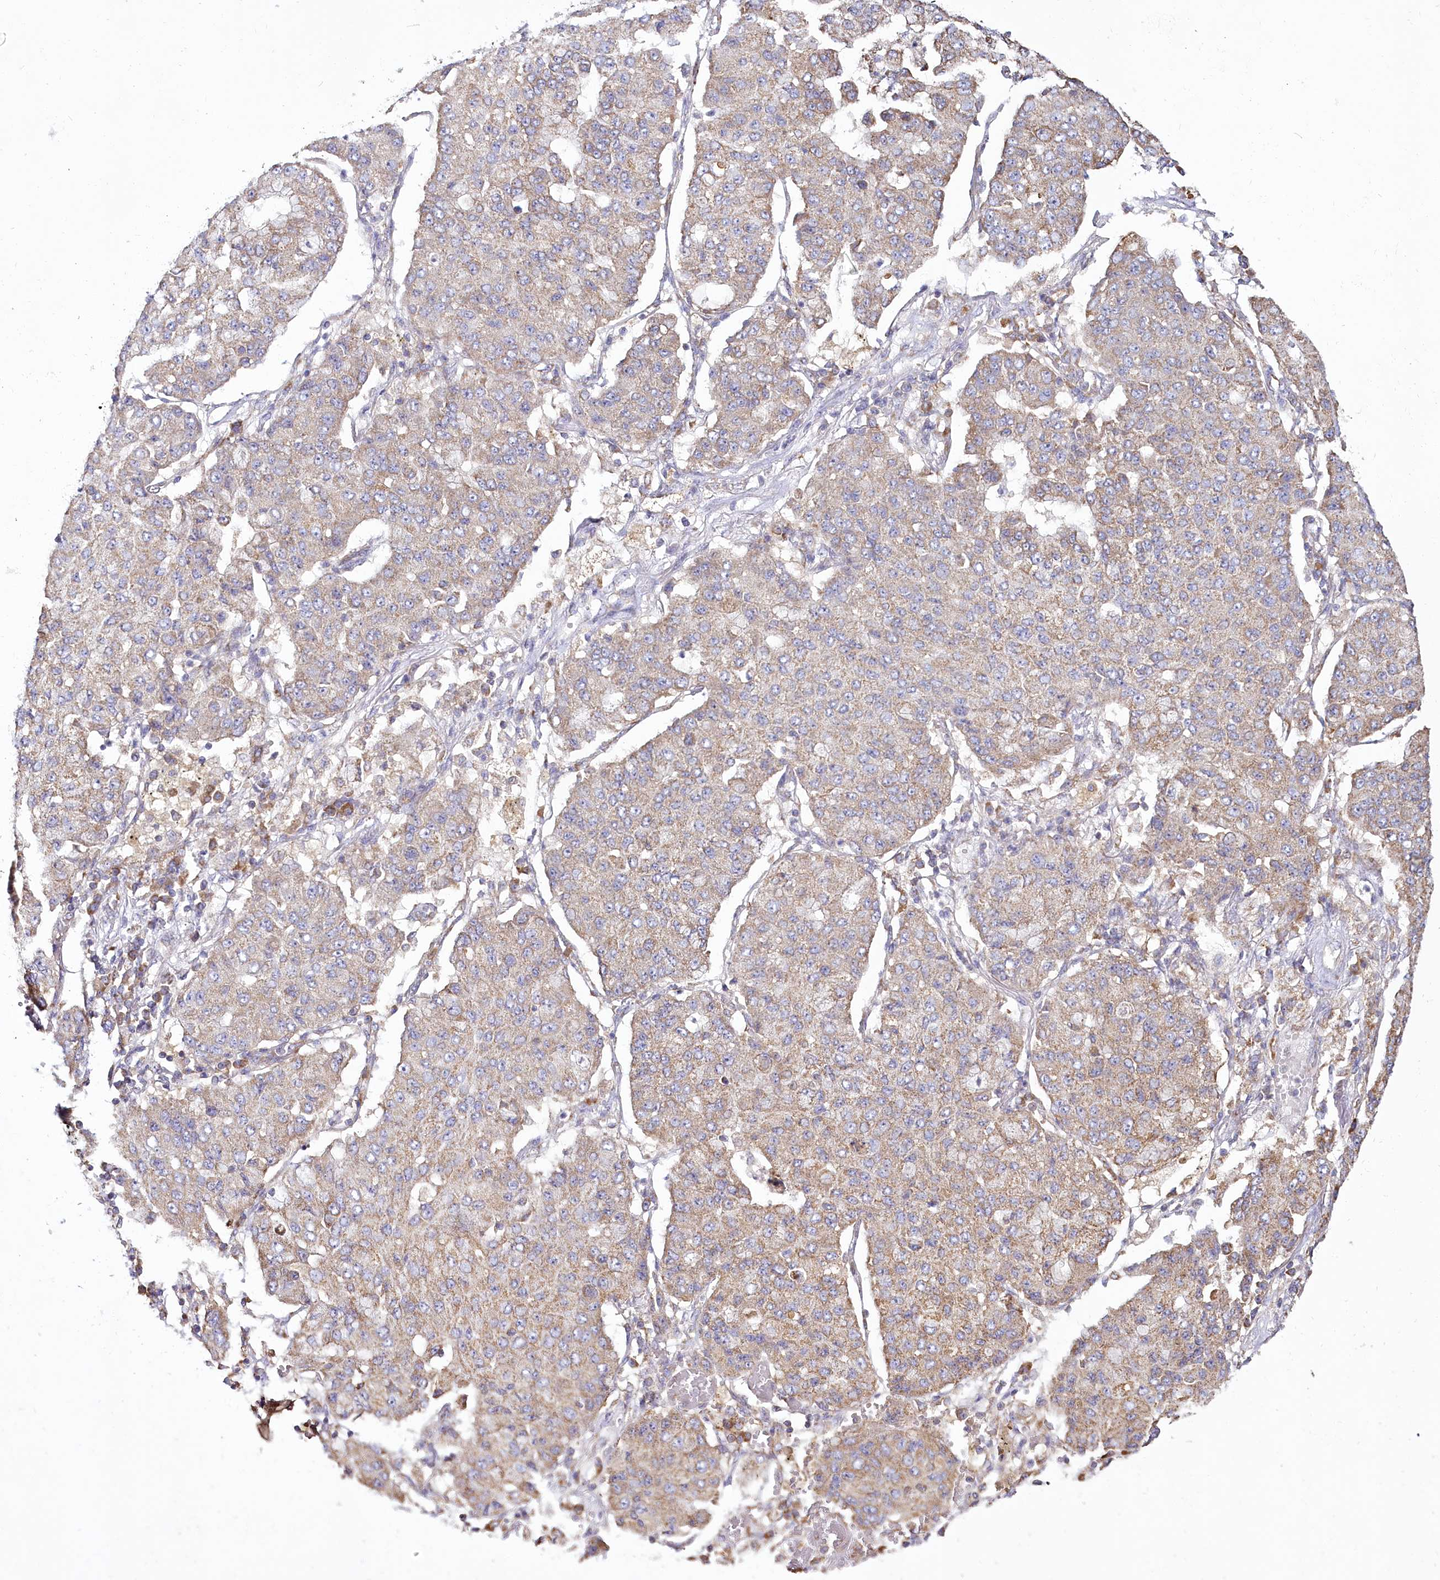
{"staining": {"intensity": "weak", "quantity": ">75%", "location": "cytoplasmic/membranous"}, "tissue": "lung cancer", "cell_type": "Tumor cells", "image_type": "cancer", "snomed": [{"axis": "morphology", "description": "Squamous cell carcinoma, NOS"}, {"axis": "topography", "description": "Lung"}], "caption": "Weak cytoplasmic/membranous positivity for a protein is appreciated in about >75% of tumor cells of squamous cell carcinoma (lung) using immunohistochemistry.", "gene": "ACOX2", "patient": {"sex": "male", "age": 74}}